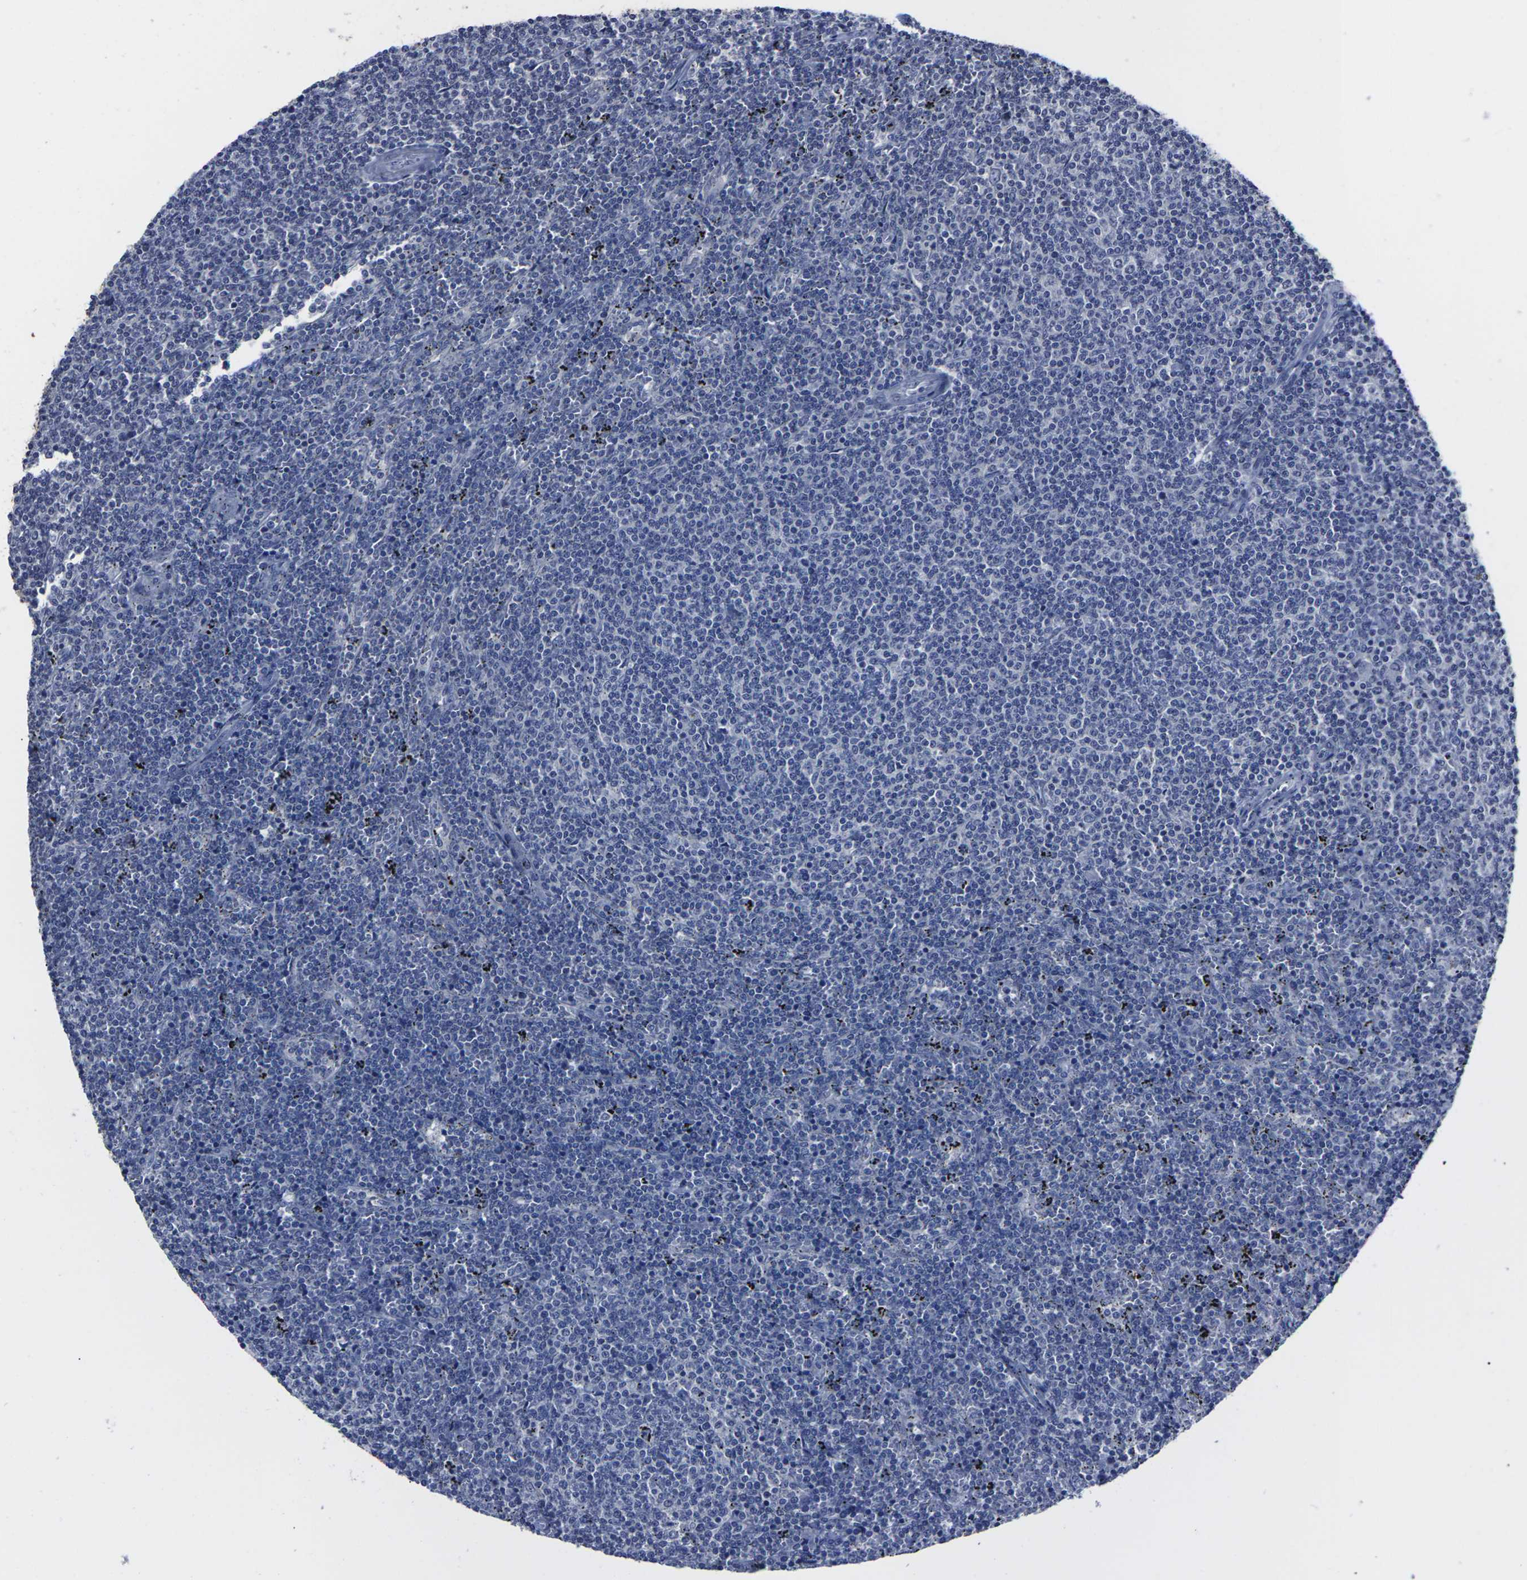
{"staining": {"intensity": "negative", "quantity": "none", "location": "none"}, "tissue": "lymphoma", "cell_type": "Tumor cells", "image_type": "cancer", "snomed": [{"axis": "morphology", "description": "Malignant lymphoma, non-Hodgkin's type, Low grade"}, {"axis": "topography", "description": "Spleen"}], "caption": "Malignant lymphoma, non-Hodgkin's type (low-grade) was stained to show a protein in brown. There is no significant expression in tumor cells. (DAB immunohistochemistry visualized using brightfield microscopy, high magnification).", "gene": "MSANTD4", "patient": {"sex": "female", "age": 50}}